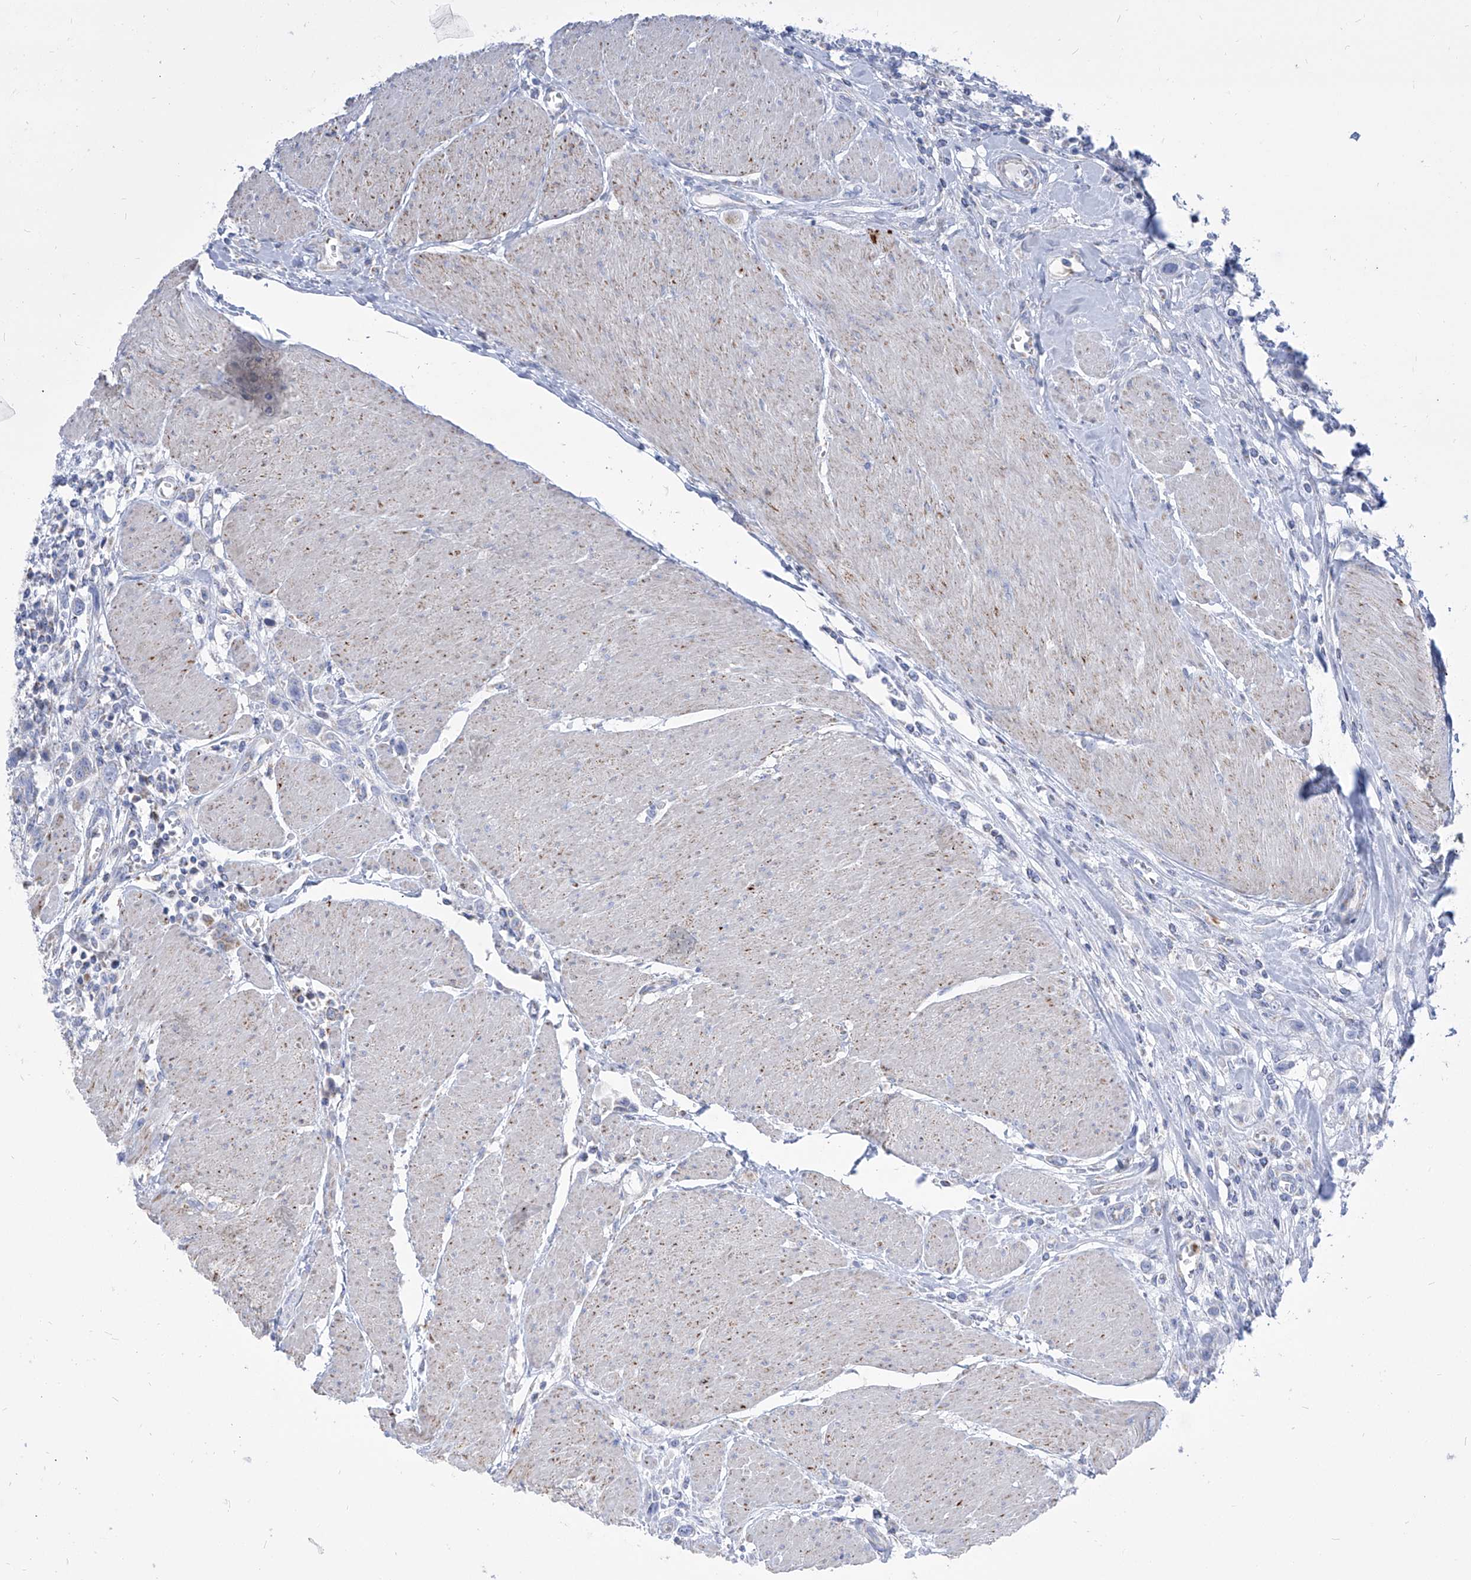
{"staining": {"intensity": "negative", "quantity": "none", "location": "none"}, "tissue": "urothelial cancer", "cell_type": "Tumor cells", "image_type": "cancer", "snomed": [{"axis": "morphology", "description": "Urothelial carcinoma, High grade"}, {"axis": "topography", "description": "Urinary bladder"}], "caption": "The micrograph displays no significant staining in tumor cells of urothelial cancer.", "gene": "COQ3", "patient": {"sex": "male", "age": 50}}